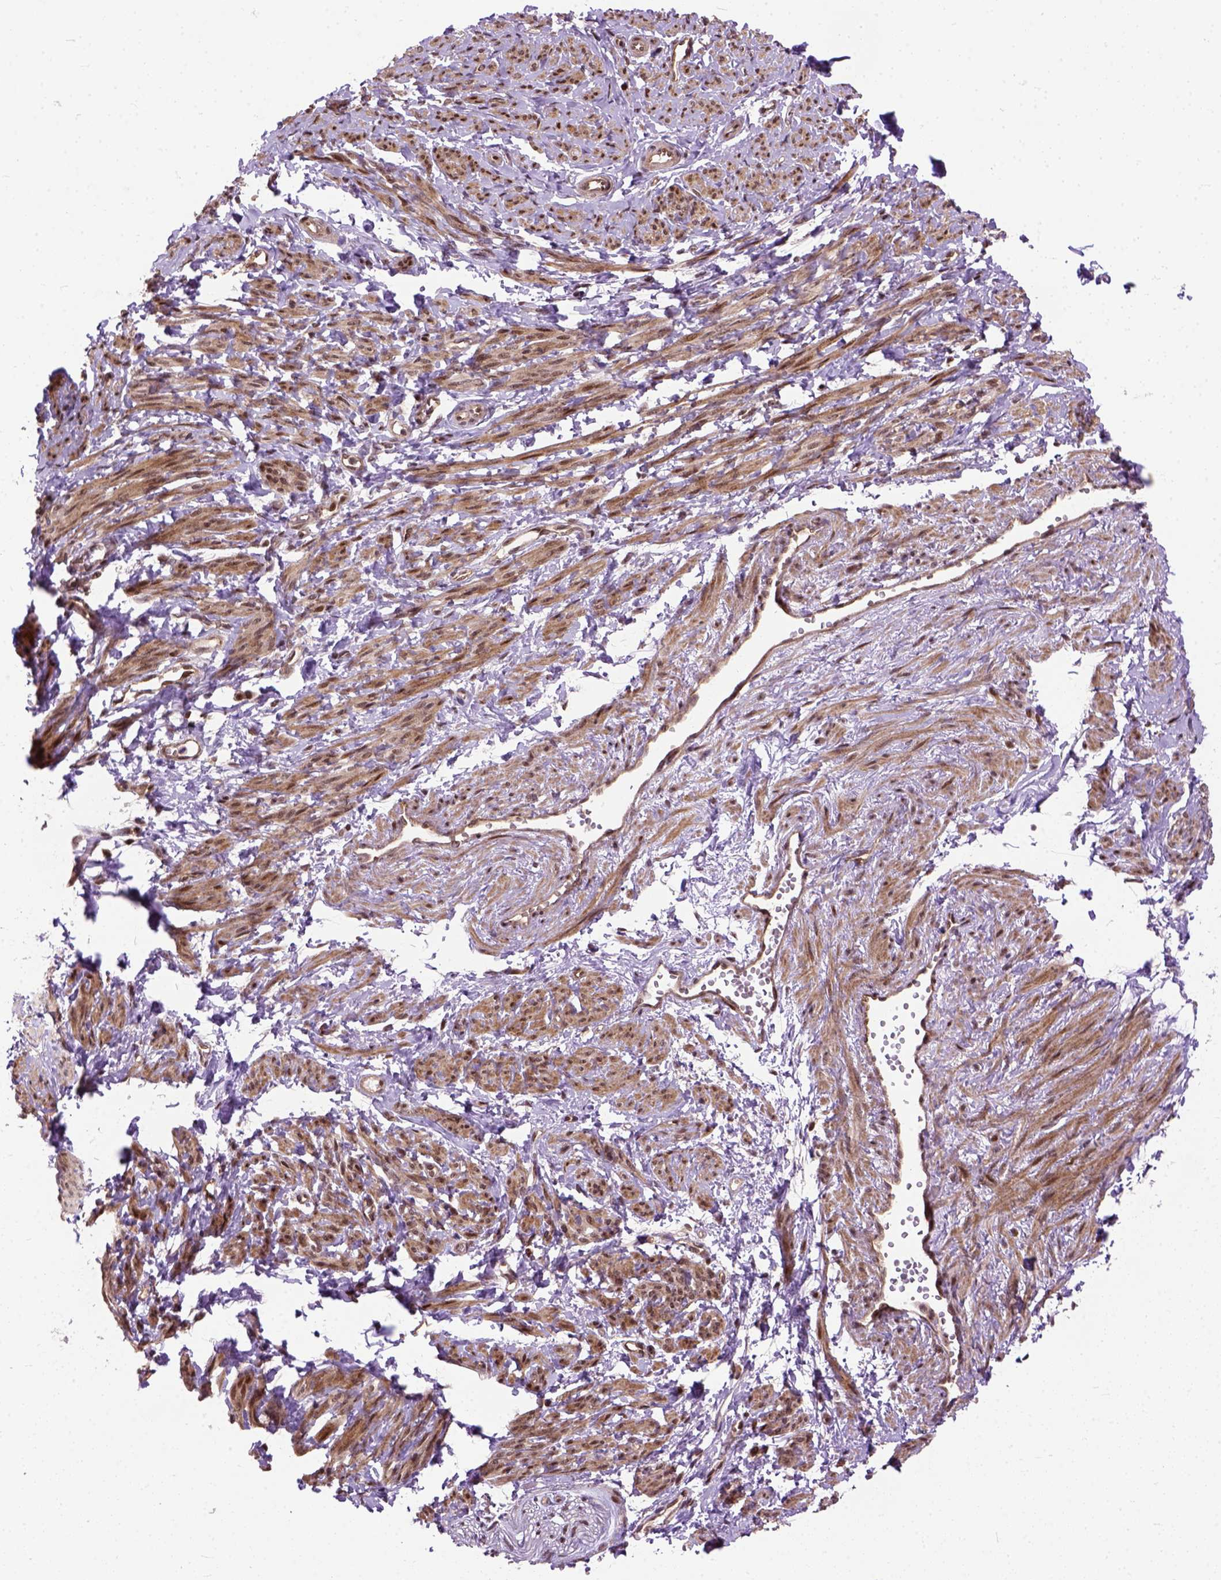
{"staining": {"intensity": "moderate", "quantity": ">75%", "location": "cytoplasmic/membranous,nuclear"}, "tissue": "smooth muscle", "cell_type": "Smooth muscle cells", "image_type": "normal", "snomed": [{"axis": "morphology", "description": "Normal tissue, NOS"}, {"axis": "topography", "description": "Smooth muscle"}], "caption": "The image shows staining of benign smooth muscle, revealing moderate cytoplasmic/membranous,nuclear protein positivity (brown color) within smooth muscle cells.", "gene": "ZNF630", "patient": {"sex": "female", "age": 65}}